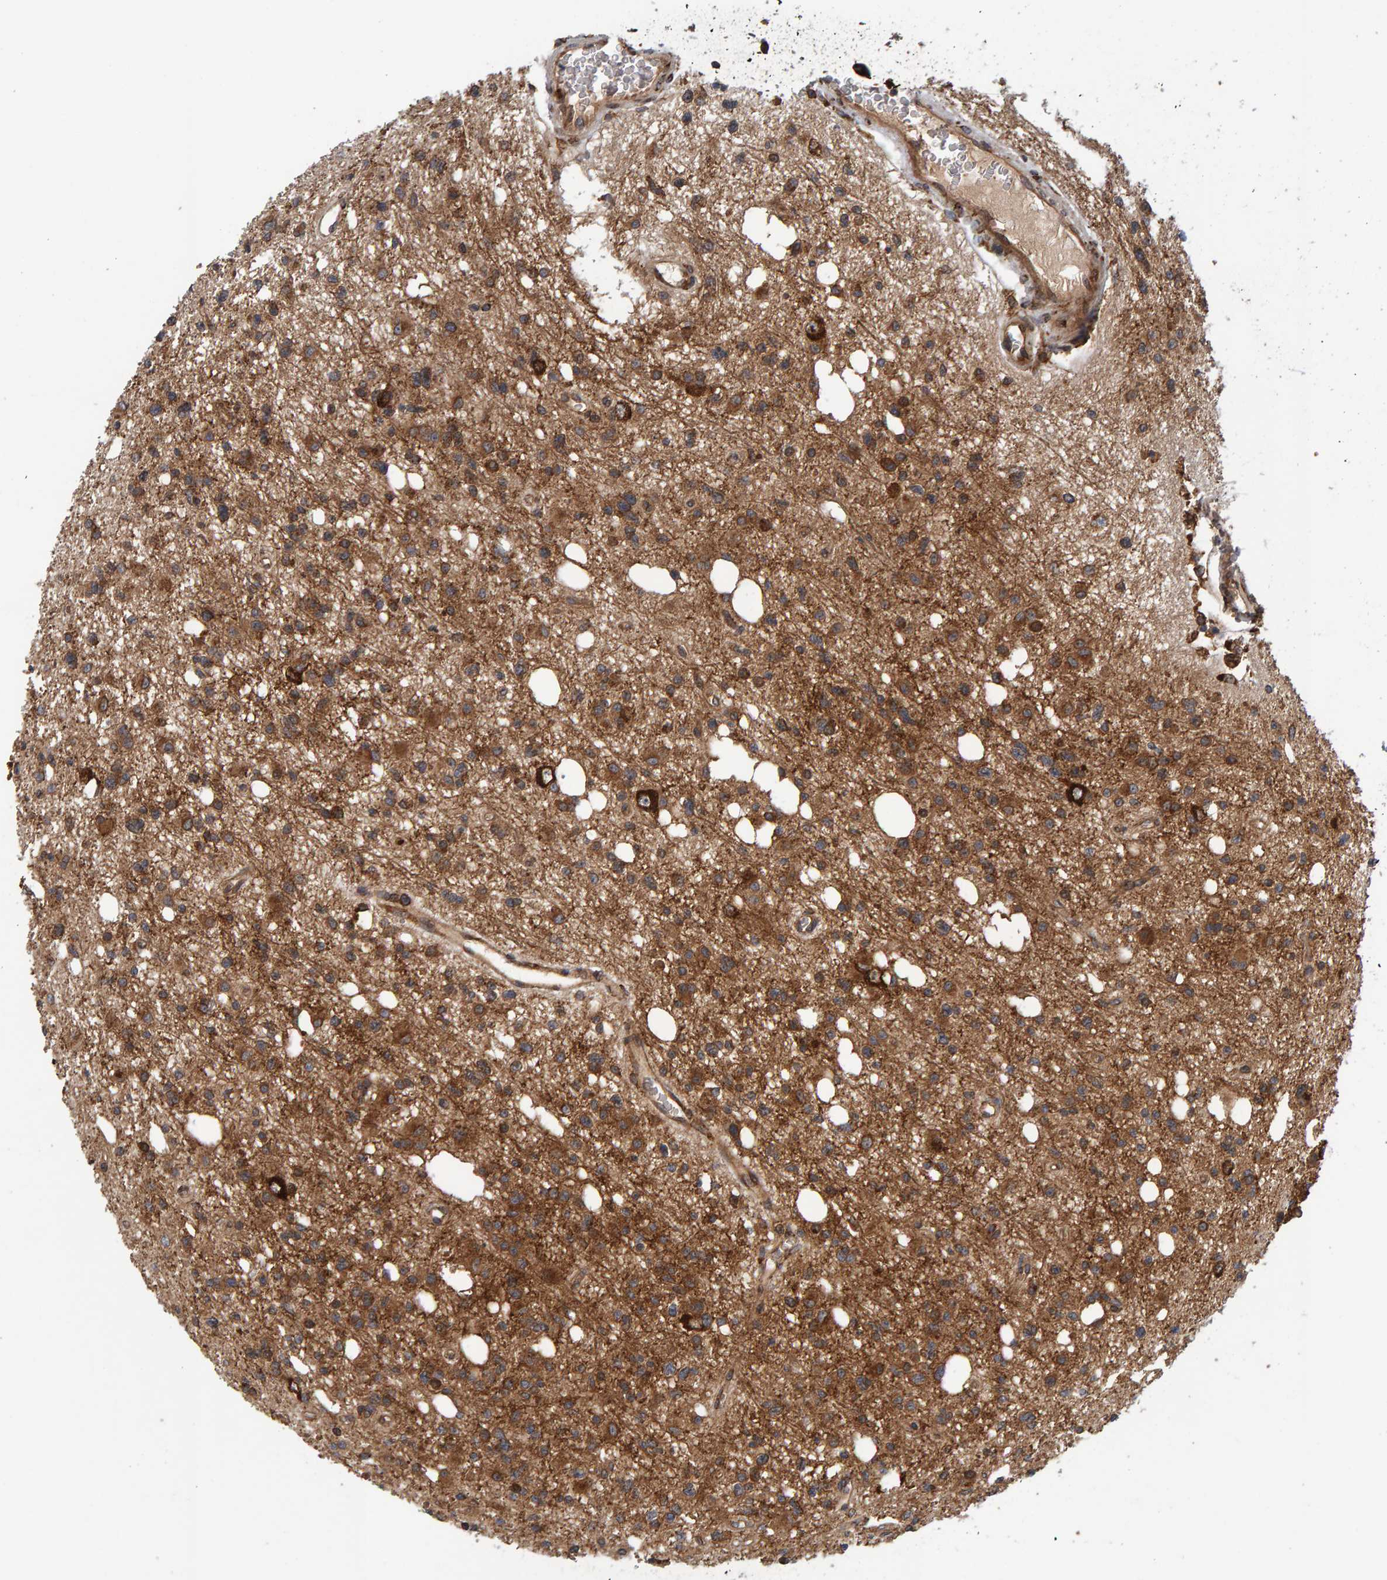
{"staining": {"intensity": "strong", "quantity": ">75%", "location": "cytoplasmic/membranous"}, "tissue": "glioma", "cell_type": "Tumor cells", "image_type": "cancer", "snomed": [{"axis": "morphology", "description": "Glioma, malignant, High grade"}, {"axis": "topography", "description": "Brain"}], "caption": "Glioma was stained to show a protein in brown. There is high levels of strong cytoplasmic/membranous expression in about >75% of tumor cells.", "gene": "BAIAP2", "patient": {"sex": "female", "age": 62}}